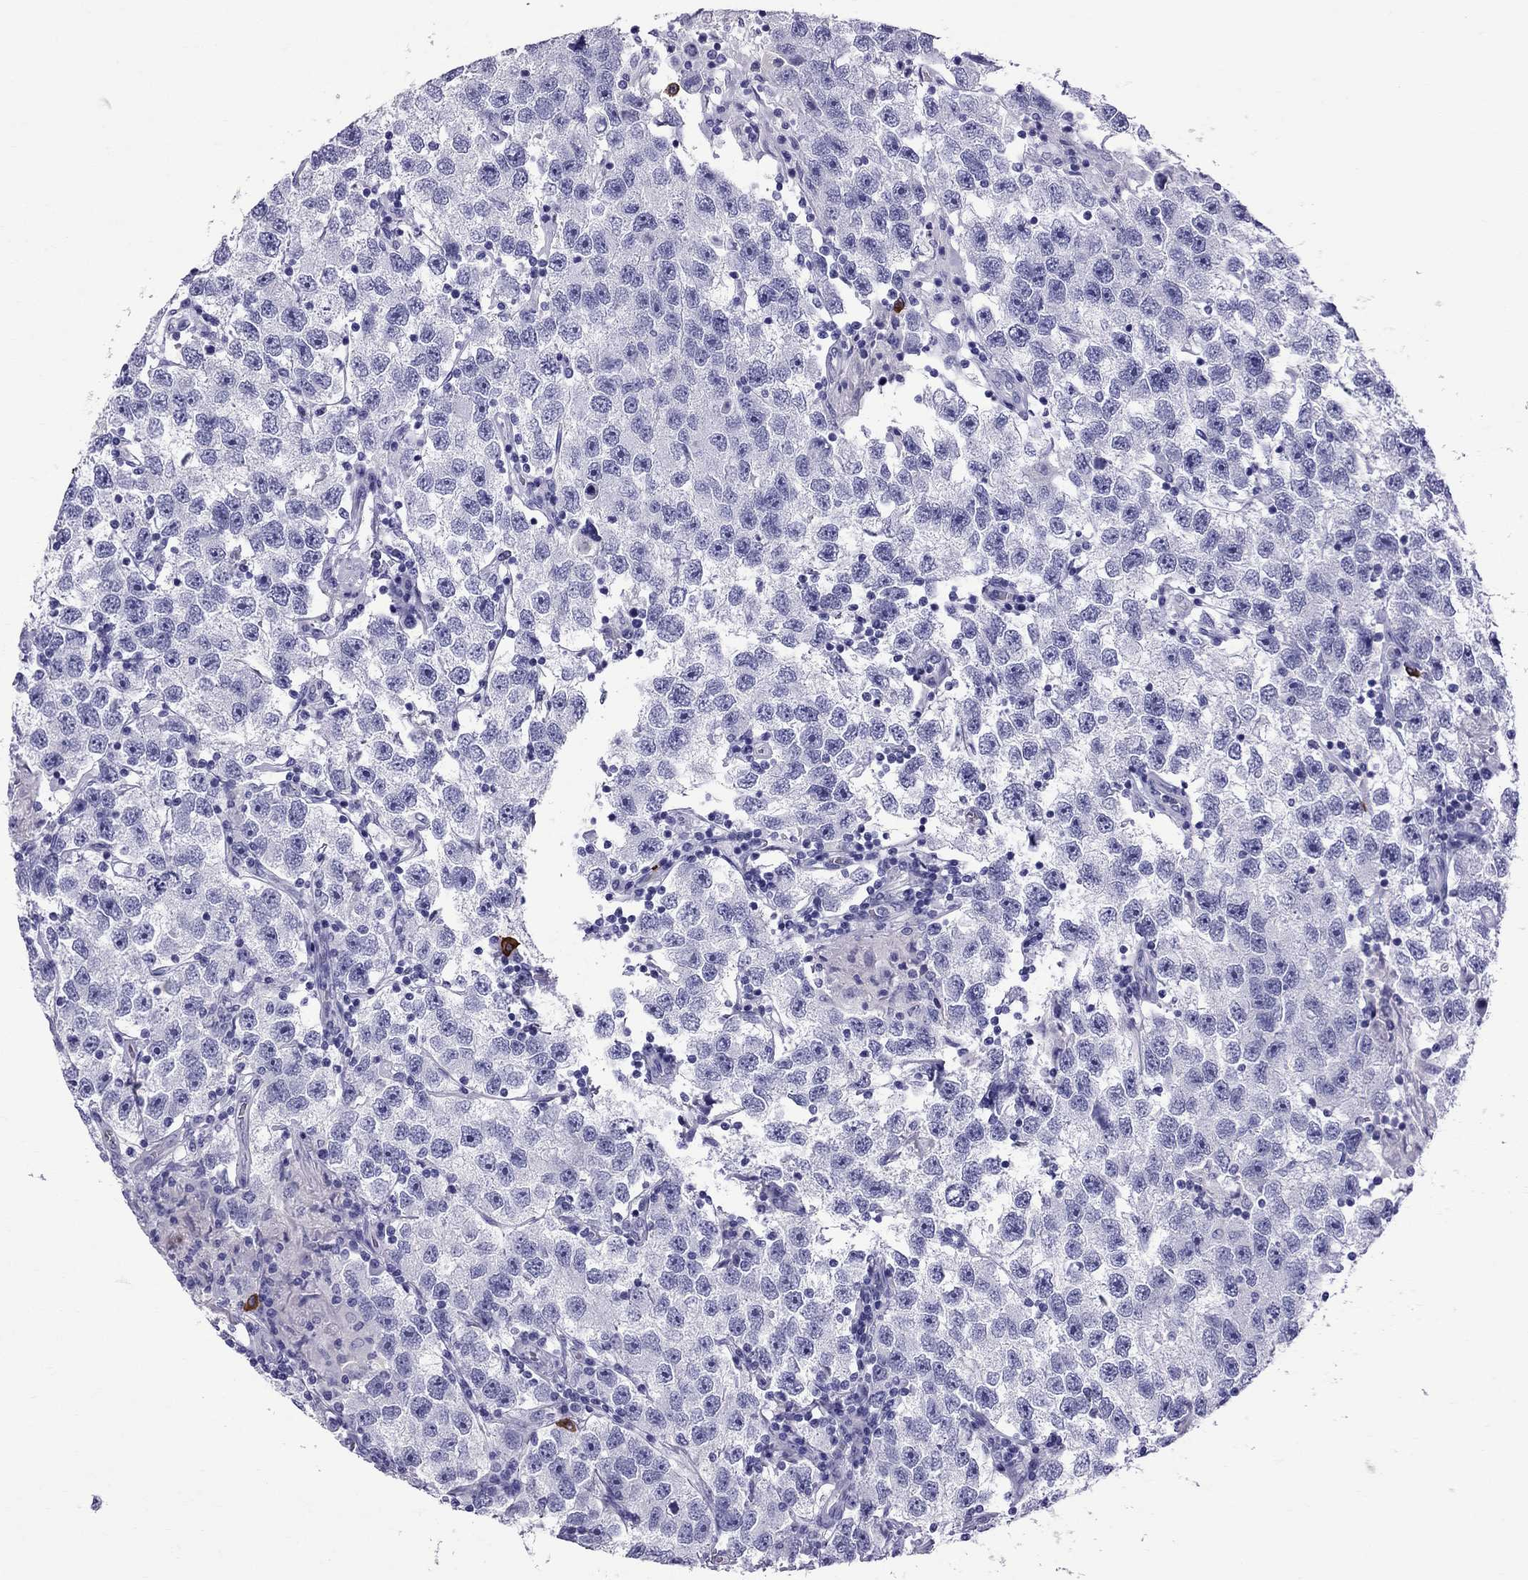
{"staining": {"intensity": "negative", "quantity": "none", "location": "none"}, "tissue": "testis cancer", "cell_type": "Tumor cells", "image_type": "cancer", "snomed": [{"axis": "morphology", "description": "Seminoma, NOS"}, {"axis": "topography", "description": "Testis"}], "caption": "An immunohistochemistry photomicrograph of testis cancer (seminoma) is shown. There is no staining in tumor cells of testis cancer (seminoma).", "gene": "SCART1", "patient": {"sex": "male", "age": 26}}